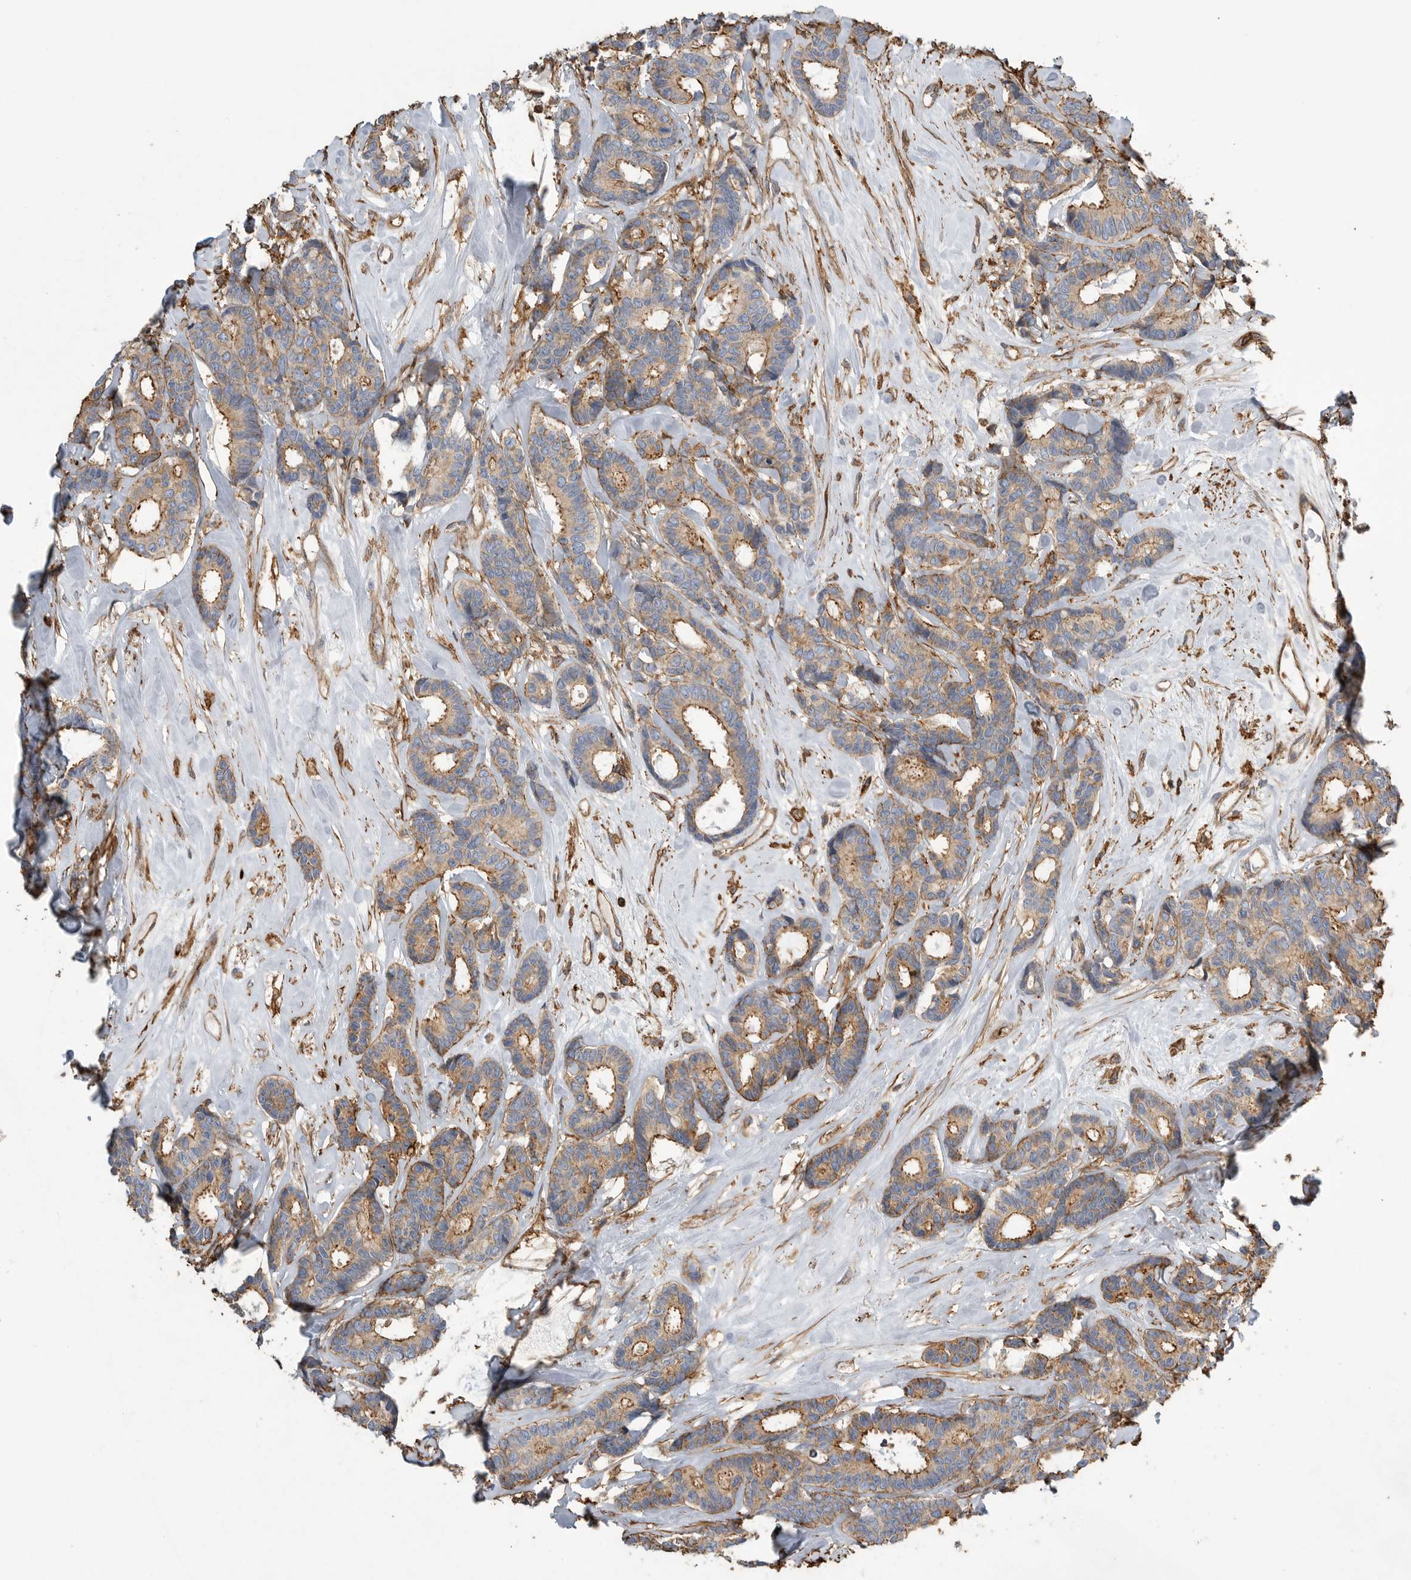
{"staining": {"intensity": "moderate", "quantity": "25%-75%", "location": "cytoplasmic/membranous"}, "tissue": "breast cancer", "cell_type": "Tumor cells", "image_type": "cancer", "snomed": [{"axis": "morphology", "description": "Duct carcinoma"}, {"axis": "topography", "description": "Breast"}], "caption": "Immunohistochemistry (IHC) staining of breast cancer (intraductal carcinoma), which demonstrates medium levels of moderate cytoplasmic/membranous staining in approximately 25%-75% of tumor cells indicating moderate cytoplasmic/membranous protein staining. The staining was performed using DAB (3,3'-diaminobenzidine) (brown) for protein detection and nuclei were counterstained in hematoxylin (blue).", "gene": "GPER1", "patient": {"sex": "female", "age": 87}}